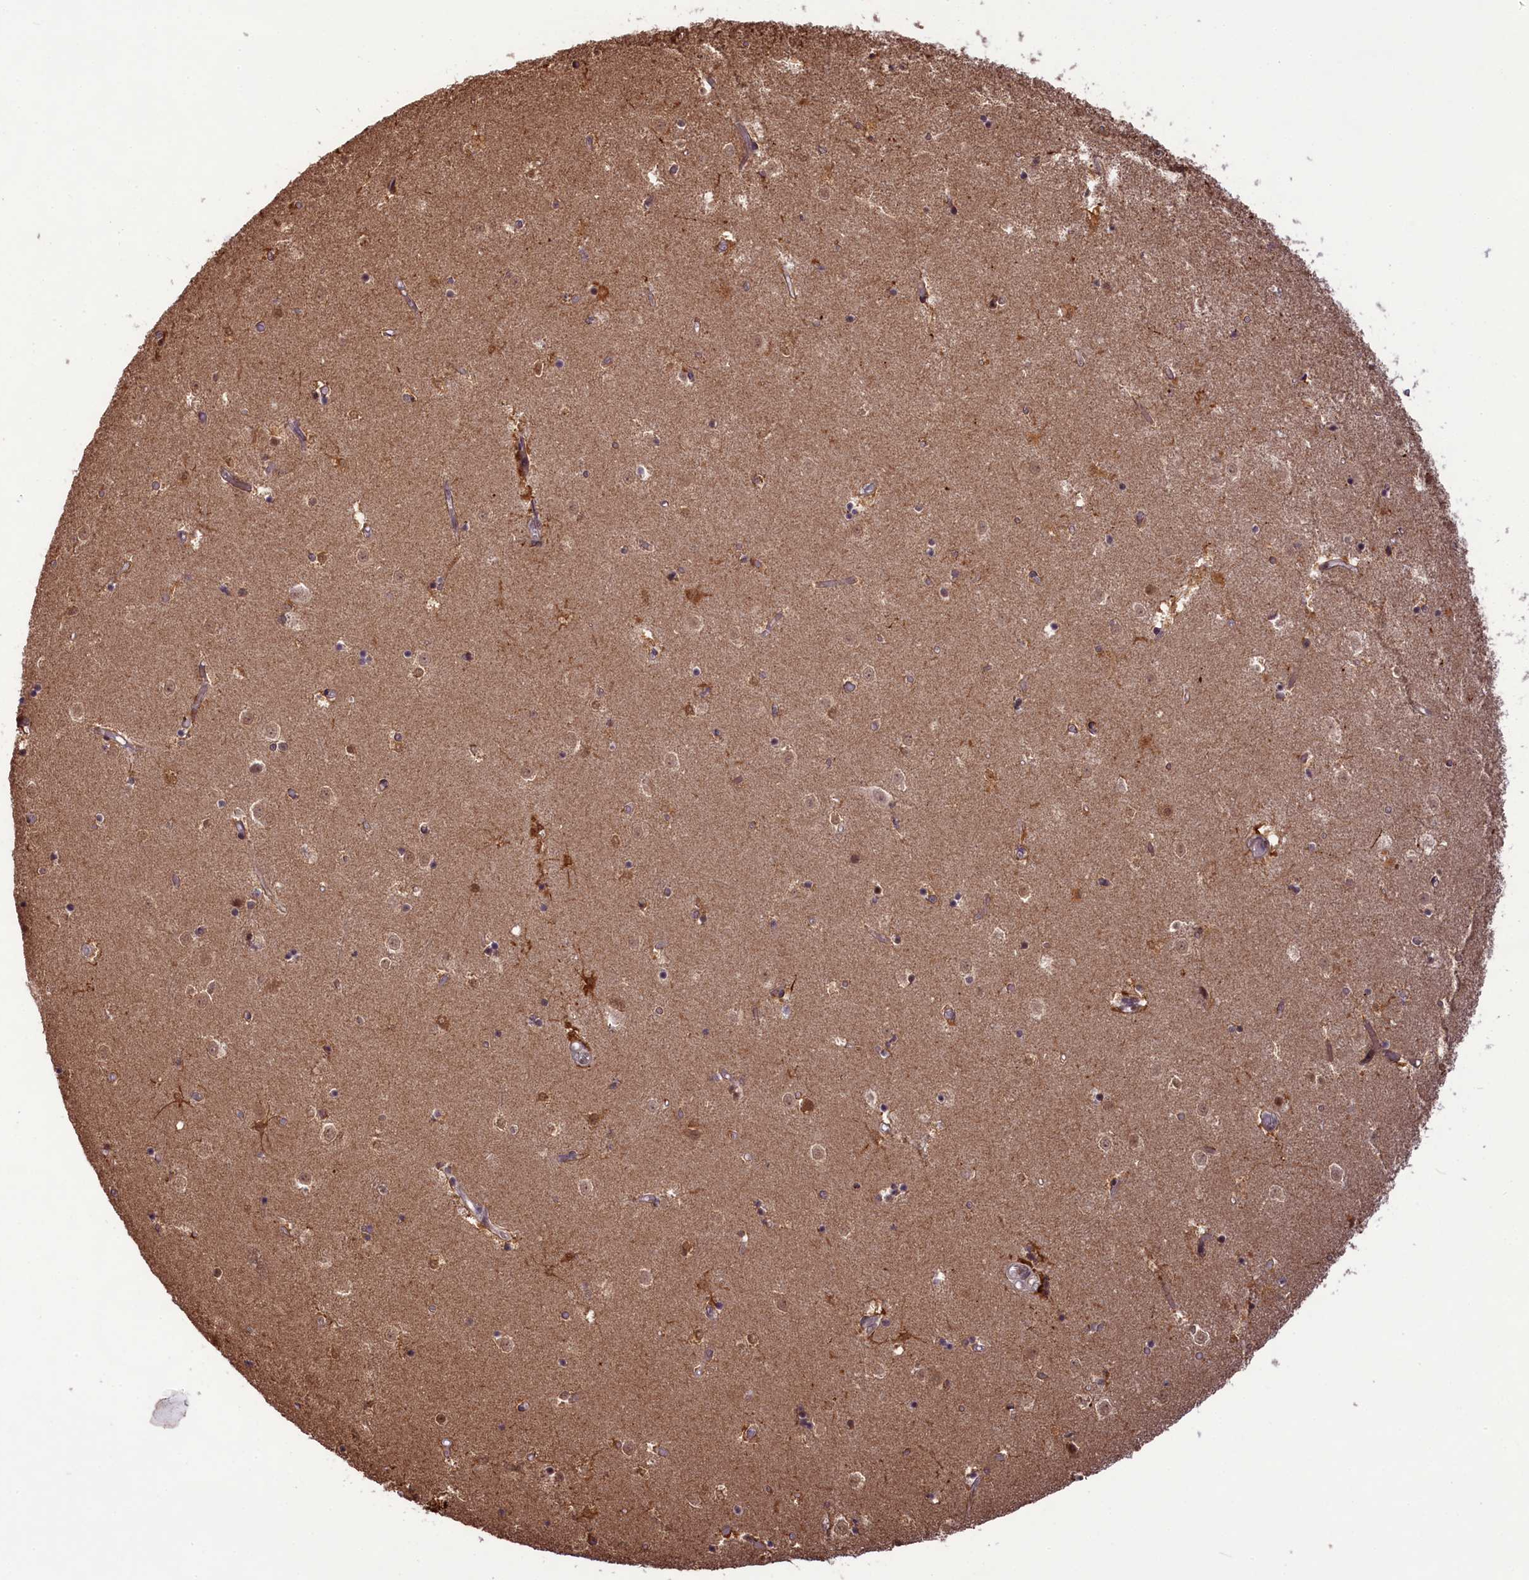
{"staining": {"intensity": "moderate", "quantity": "<25%", "location": "cytoplasmic/membranous,nuclear"}, "tissue": "caudate", "cell_type": "Glial cells", "image_type": "normal", "snomed": [{"axis": "morphology", "description": "Normal tissue, NOS"}, {"axis": "topography", "description": "Lateral ventricle wall"}], "caption": "Protein staining of benign caudate reveals moderate cytoplasmic/membranous,nuclear positivity in about <25% of glial cells.", "gene": "CARD8", "patient": {"sex": "female", "age": 52}}